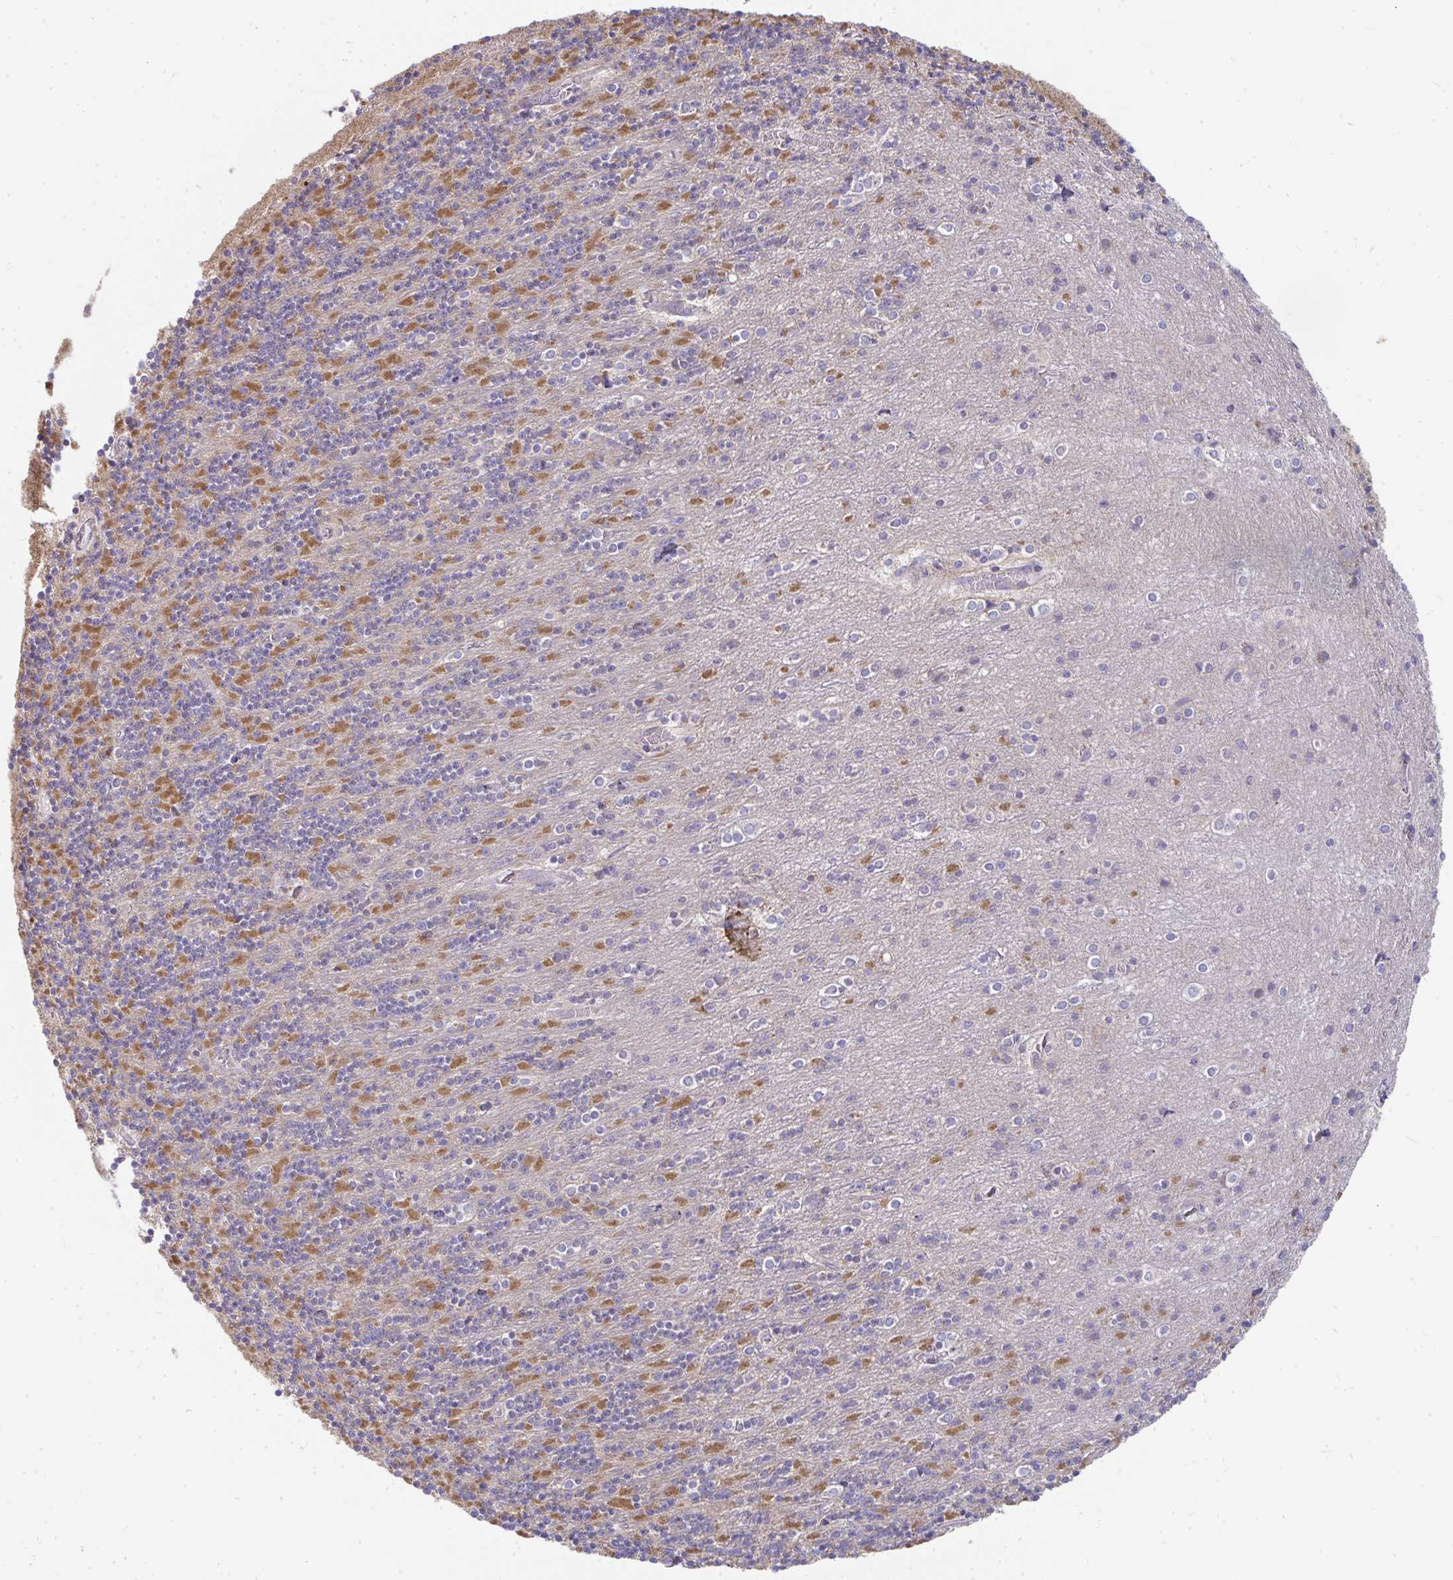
{"staining": {"intensity": "moderate", "quantity": "<25%", "location": "cytoplasmic/membranous"}, "tissue": "cerebellum", "cell_type": "Cells in granular layer", "image_type": "normal", "snomed": [{"axis": "morphology", "description": "Normal tissue, NOS"}, {"axis": "topography", "description": "Cerebellum"}], "caption": "Immunohistochemical staining of unremarkable cerebellum exhibits low levels of moderate cytoplasmic/membranous staining in about <25% of cells in granular layer.", "gene": "FAHD1", "patient": {"sex": "male", "age": 70}}